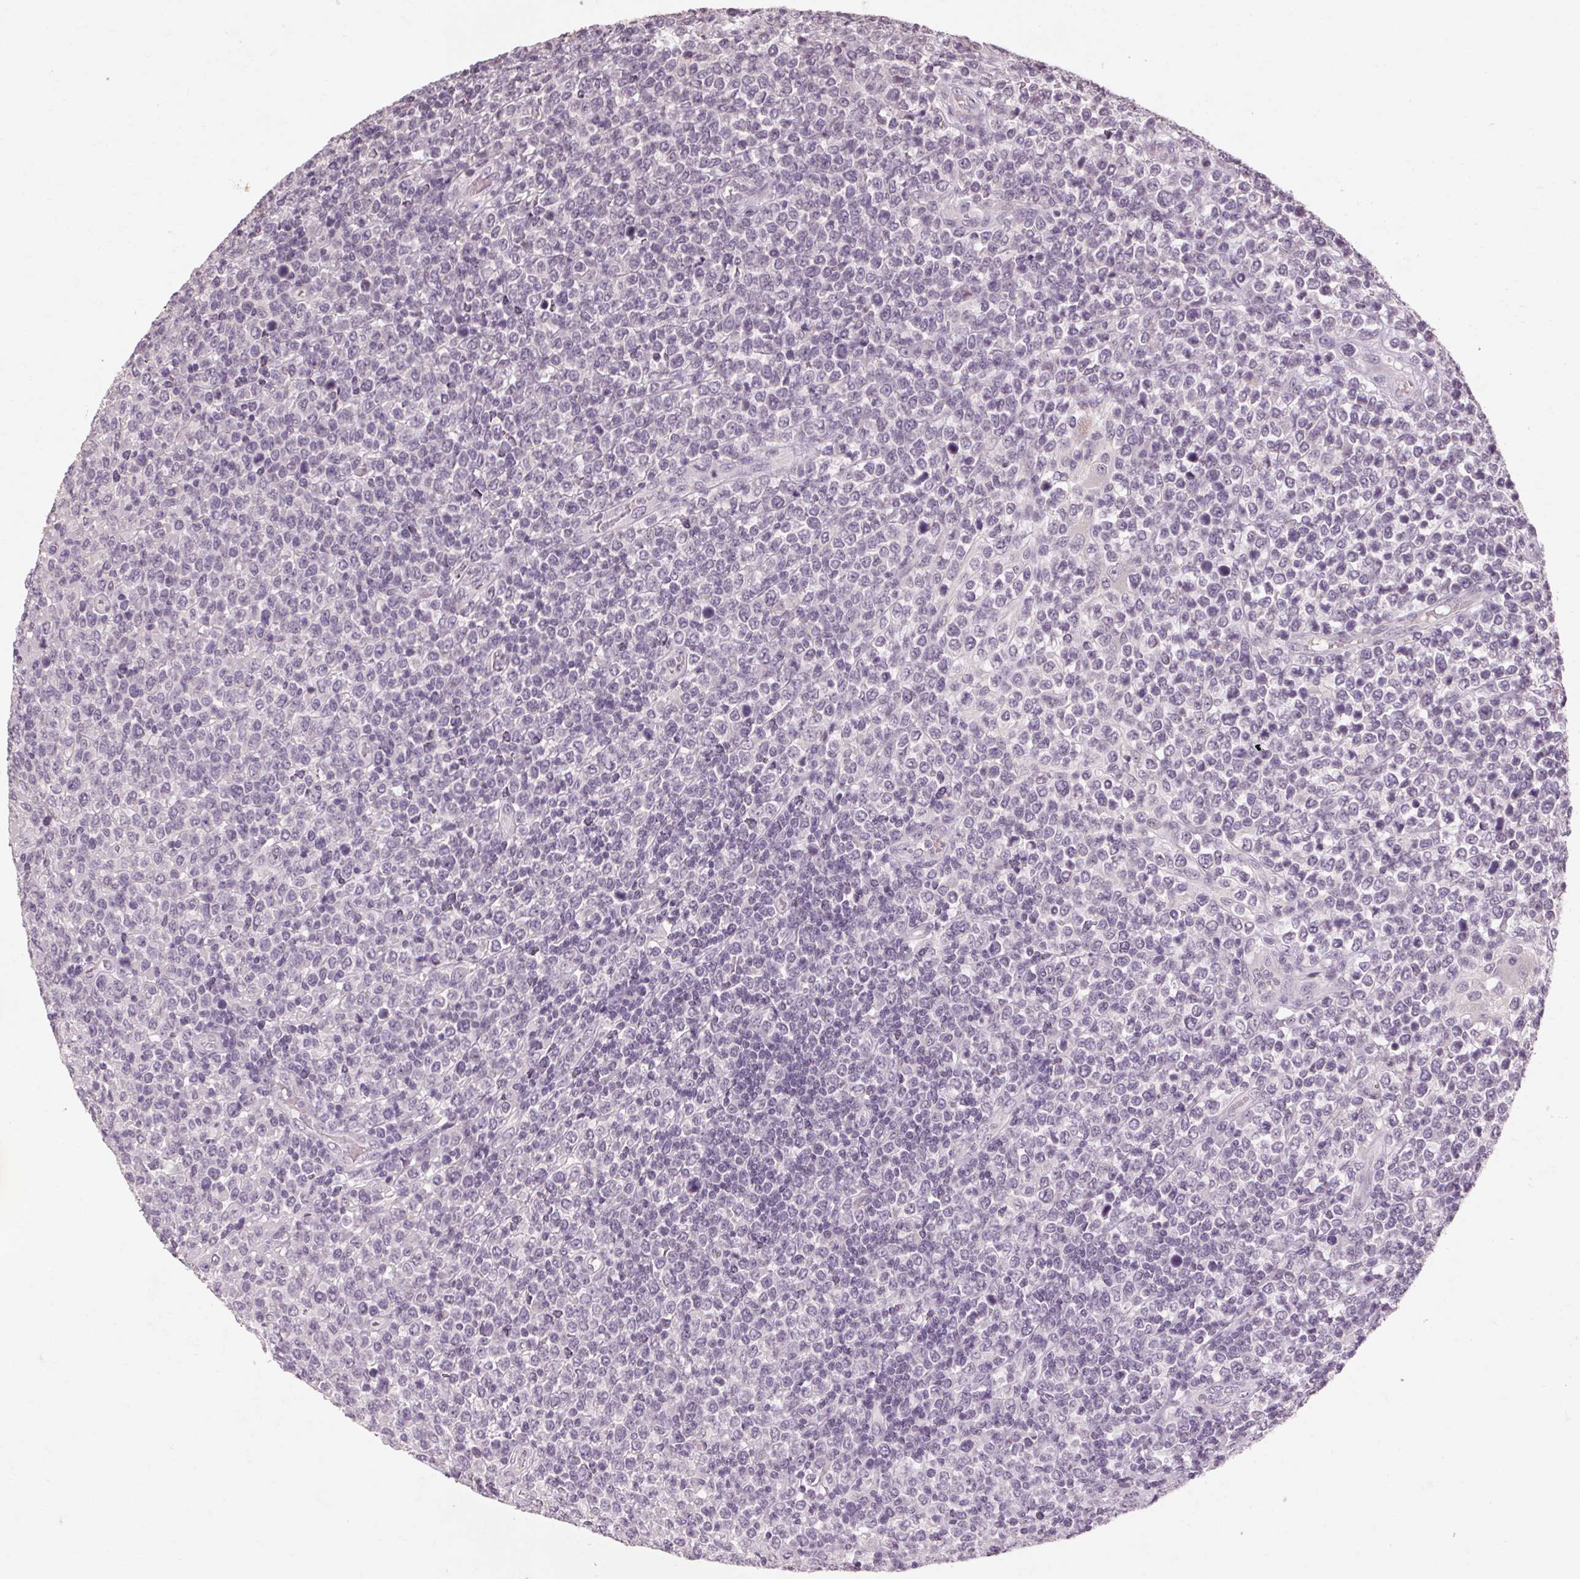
{"staining": {"intensity": "negative", "quantity": "none", "location": "none"}, "tissue": "lymphoma", "cell_type": "Tumor cells", "image_type": "cancer", "snomed": [{"axis": "morphology", "description": "Malignant lymphoma, non-Hodgkin's type, High grade"}, {"axis": "topography", "description": "Soft tissue"}], "caption": "A histopathology image of human lymphoma is negative for staining in tumor cells. (Stains: DAB IHC with hematoxylin counter stain, Microscopy: brightfield microscopy at high magnification).", "gene": "POMC", "patient": {"sex": "female", "age": 56}}